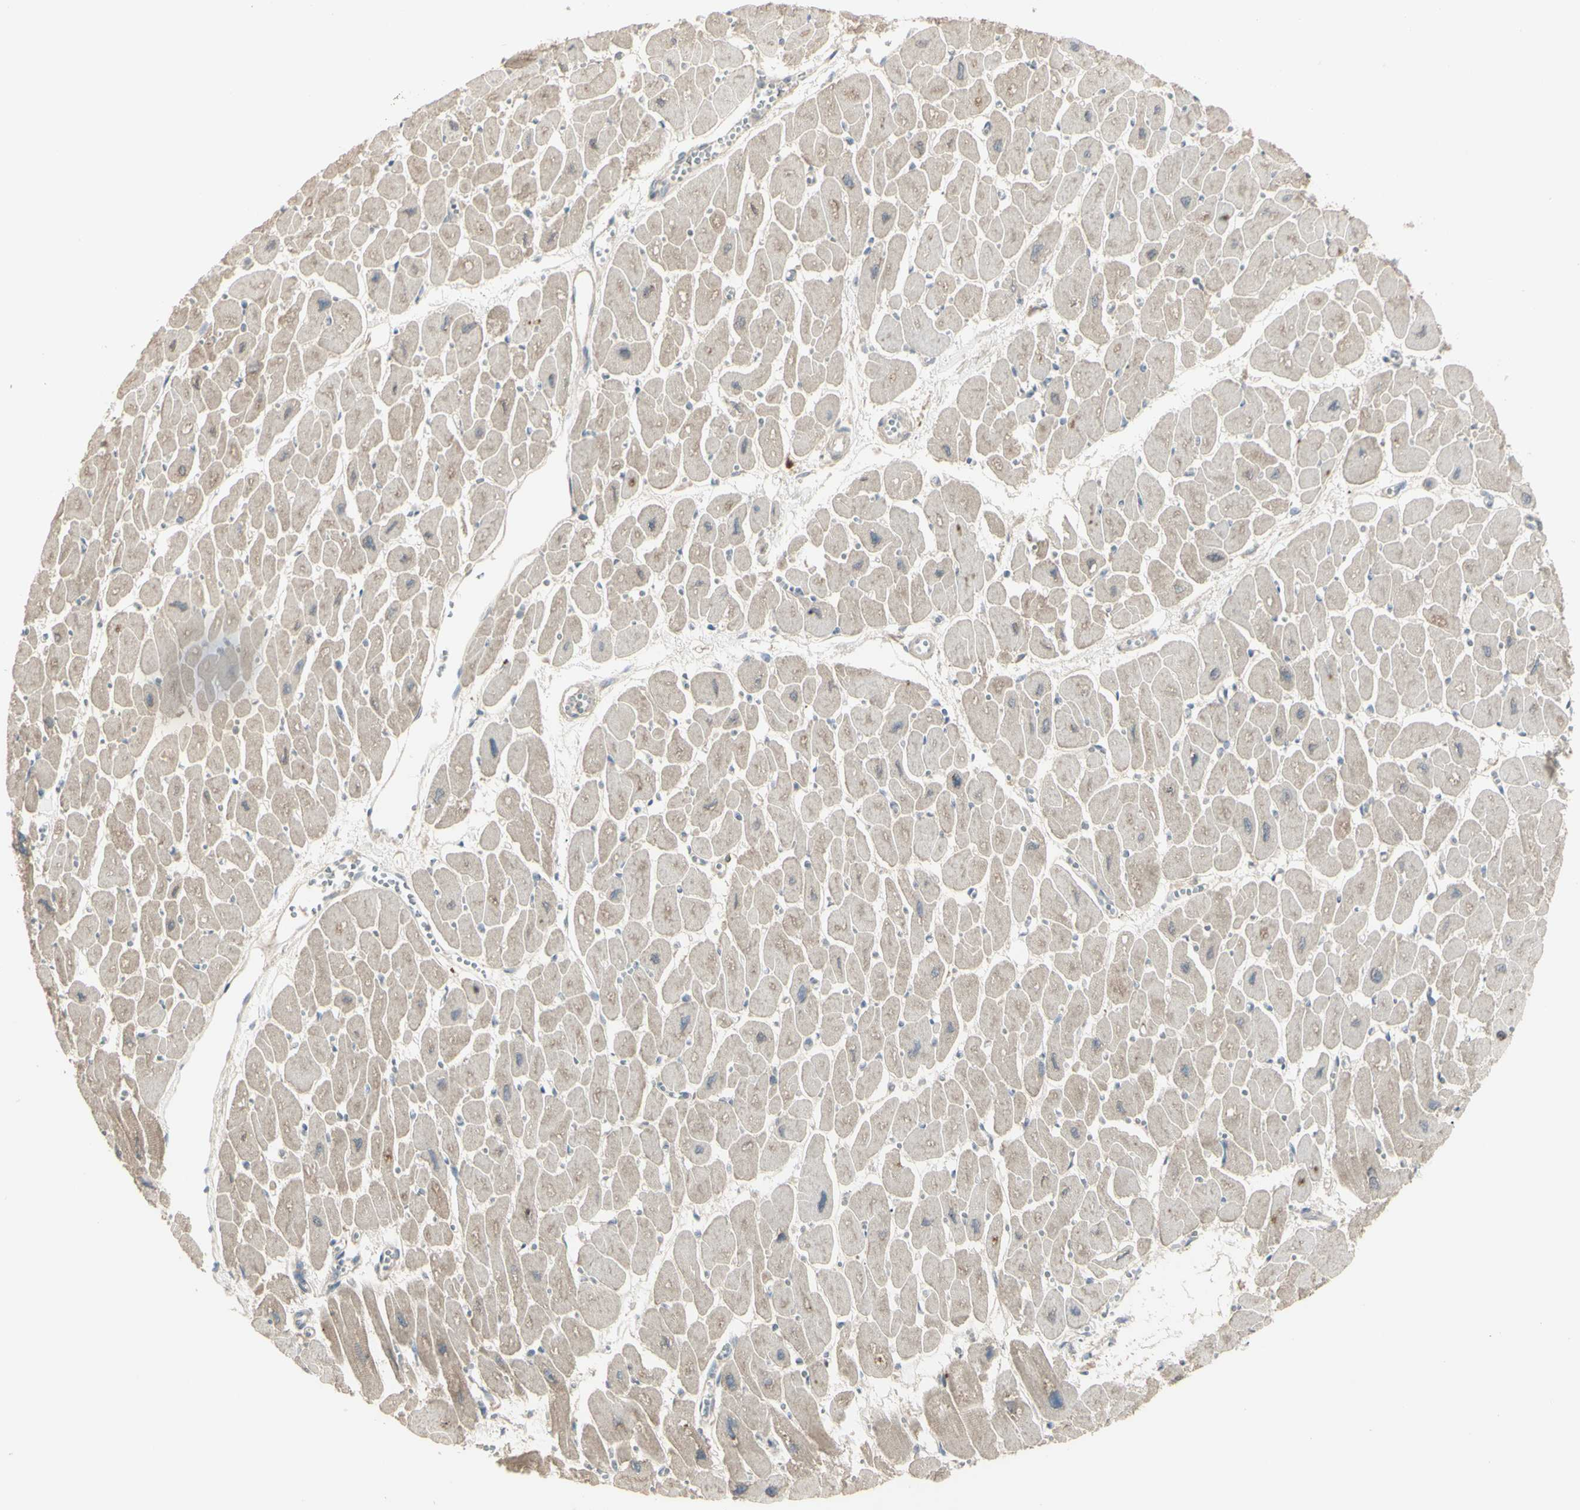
{"staining": {"intensity": "weak", "quantity": "25%-75%", "location": "cytoplasmic/membranous"}, "tissue": "heart muscle", "cell_type": "Cardiomyocytes", "image_type": "normal", "snomed": [{"axis": "morphology", "description": "Normal tissue, NOS"}, {"axis": "topography", "description": "Heart"}], "caption": "Heart muscle stained with DAB (3,3'-diaminobenzidine) IHC shows low levels of weak cytoplasmic/membranous staining in about 25%-75% of cardiomyocytes.", "gene": "CD276", "patient": {"sex": "female", "age": 54}}